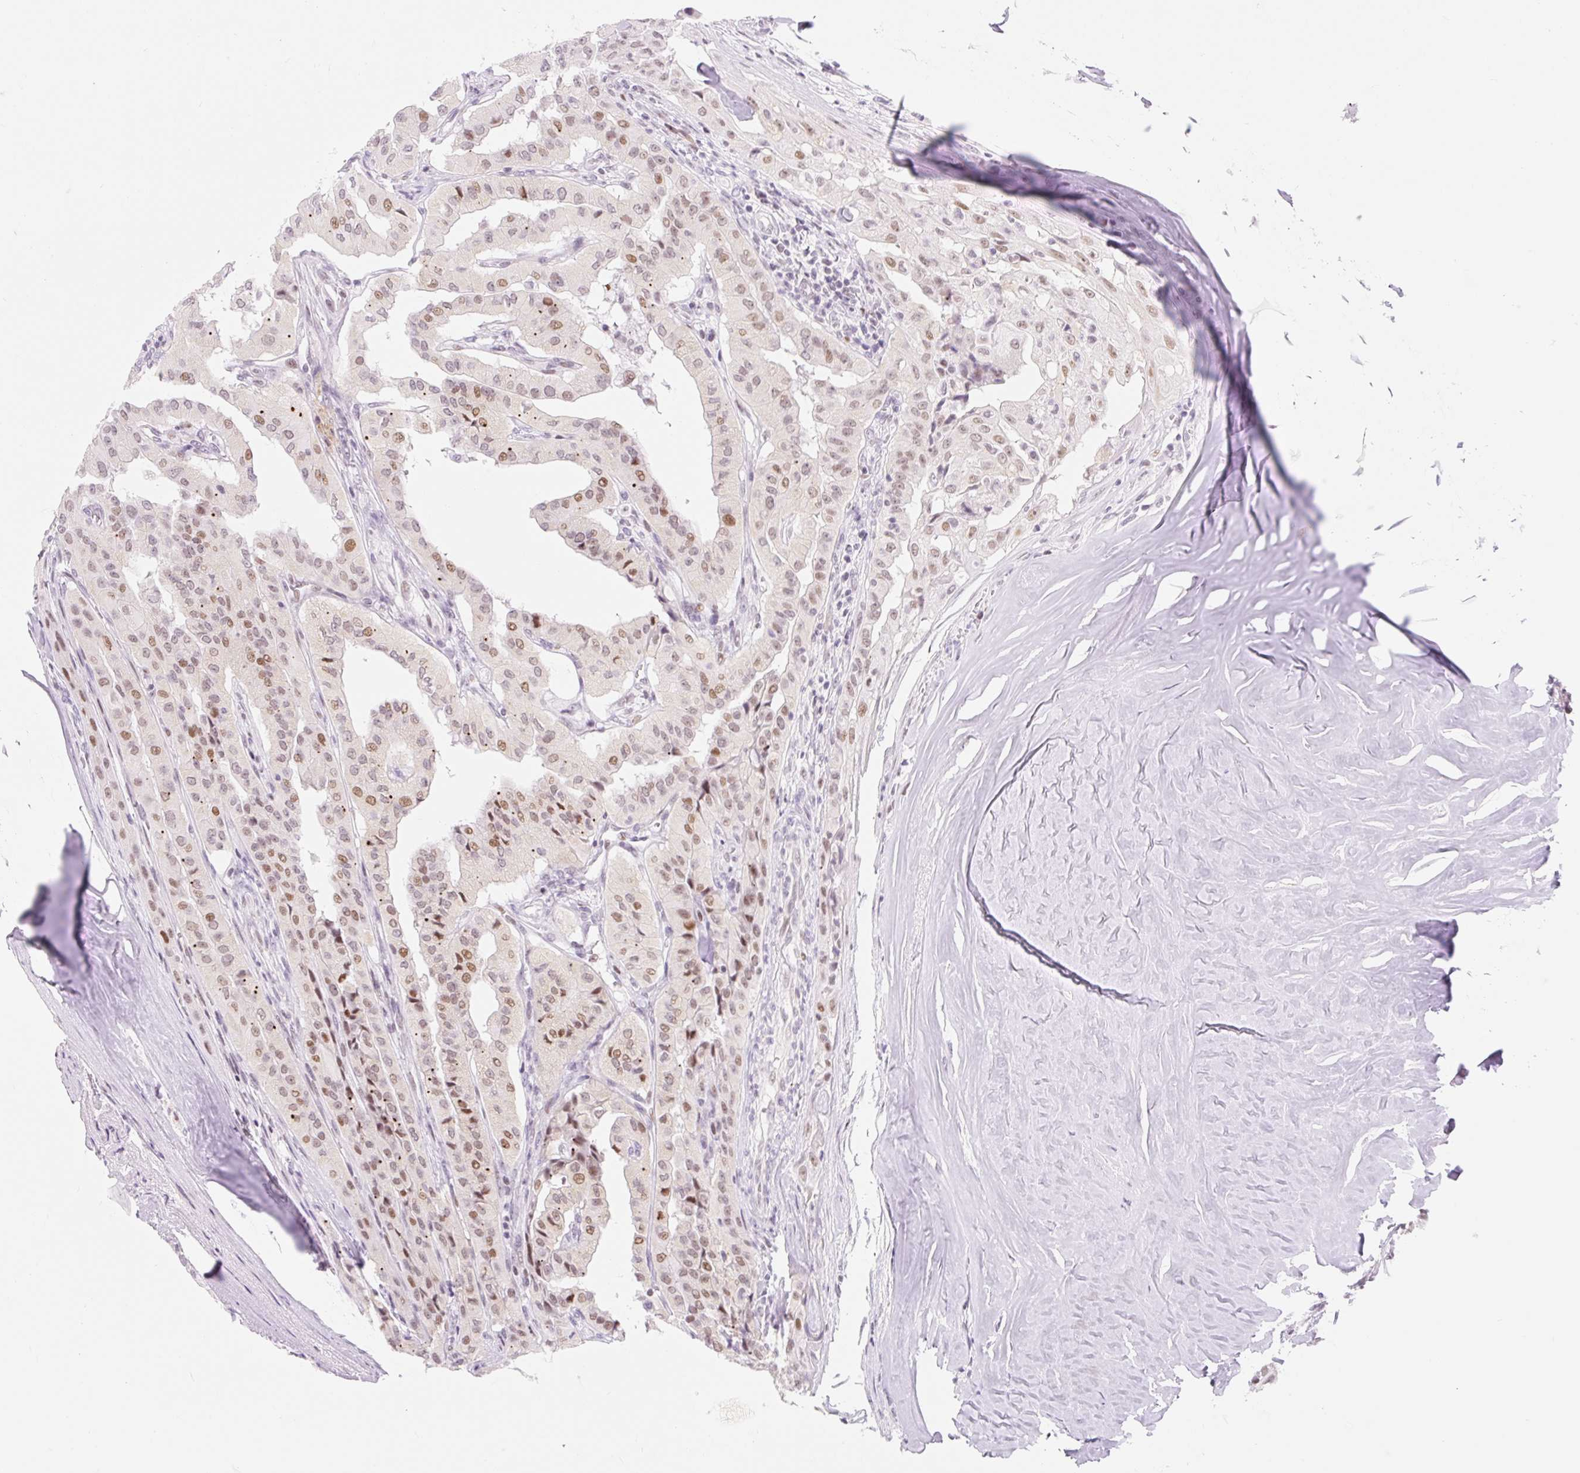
{"staining": {"intensity": "moderate", "quantity": ">75%", "location": "nuclear"}, "tissue": "thyroid cancer", "cell_type": "Tumor cells", "image_type": "cancer", "snomed": [{"axis": "morphology", "description": "Papillary adenocarcinoma, NOS"}, {"axis": "topography", "description": "Thyroid gland"}], "caption": "This histopathology image displays IHC staining of thyroid cancer (papillary adenocarcinoma), with medium moderate nuclear positivity in approximately >75% of tumor cells.", "gene": "H2BW1", "patient": {"sex": "female", "age": 59}}